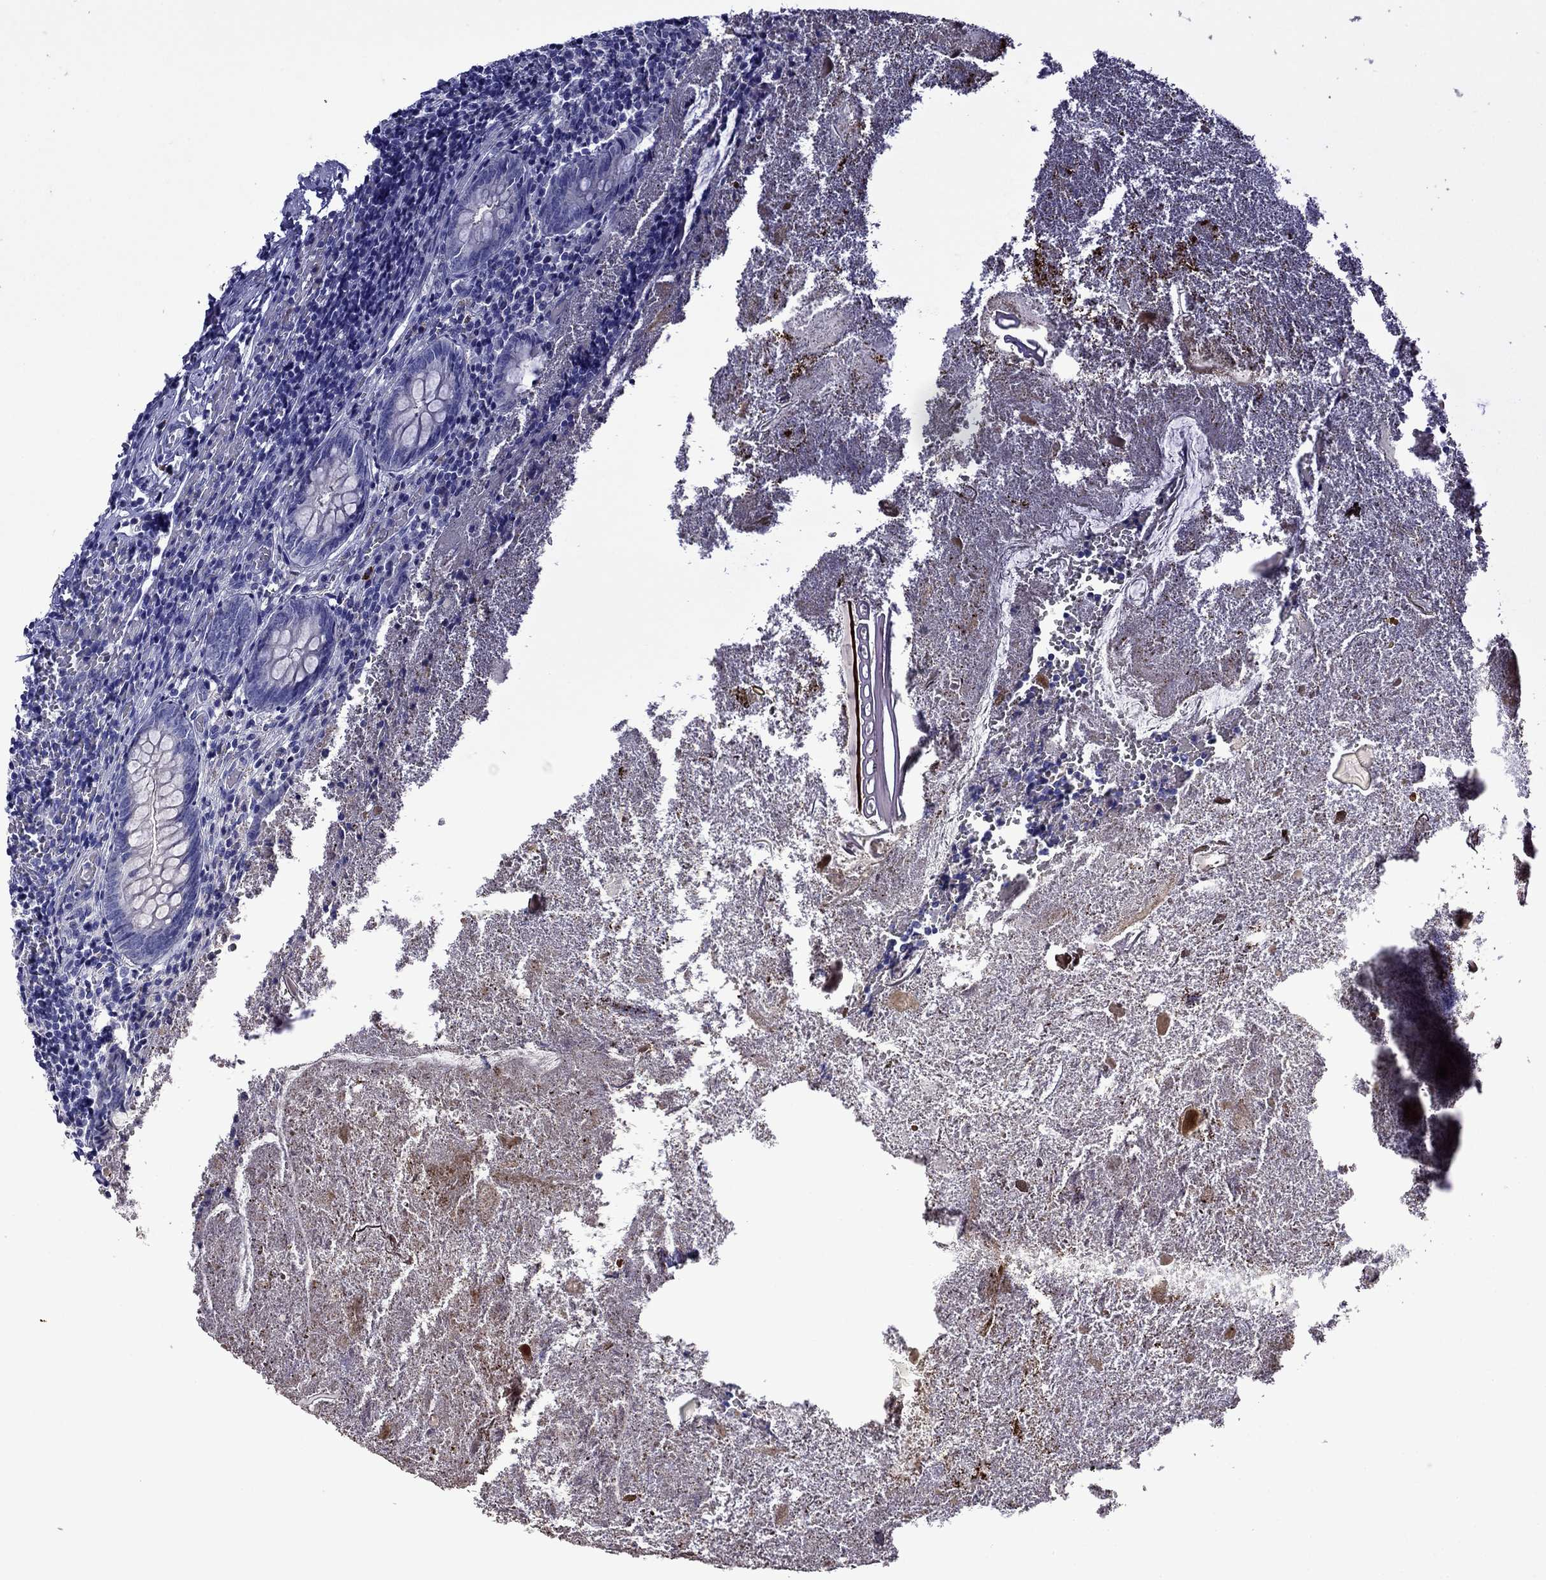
{"staining": {"intensity": "negative", "quantity": "none", "location": "none"}, "tissue": "appendix", "cell_type": "Glandular cells", "image_type": "normal", "snomed": [{"axis": "morphology", "description": "Normal tissue, NOS"}, {"axis": "topography", "description": "Appendix"}], "caption": "This is an immunohistochemistry photomicrograph of benign human appendix. There is no positivity in glandular cells.", "gene": "STAR", "patient": {"sex": "female", "age": 23}}